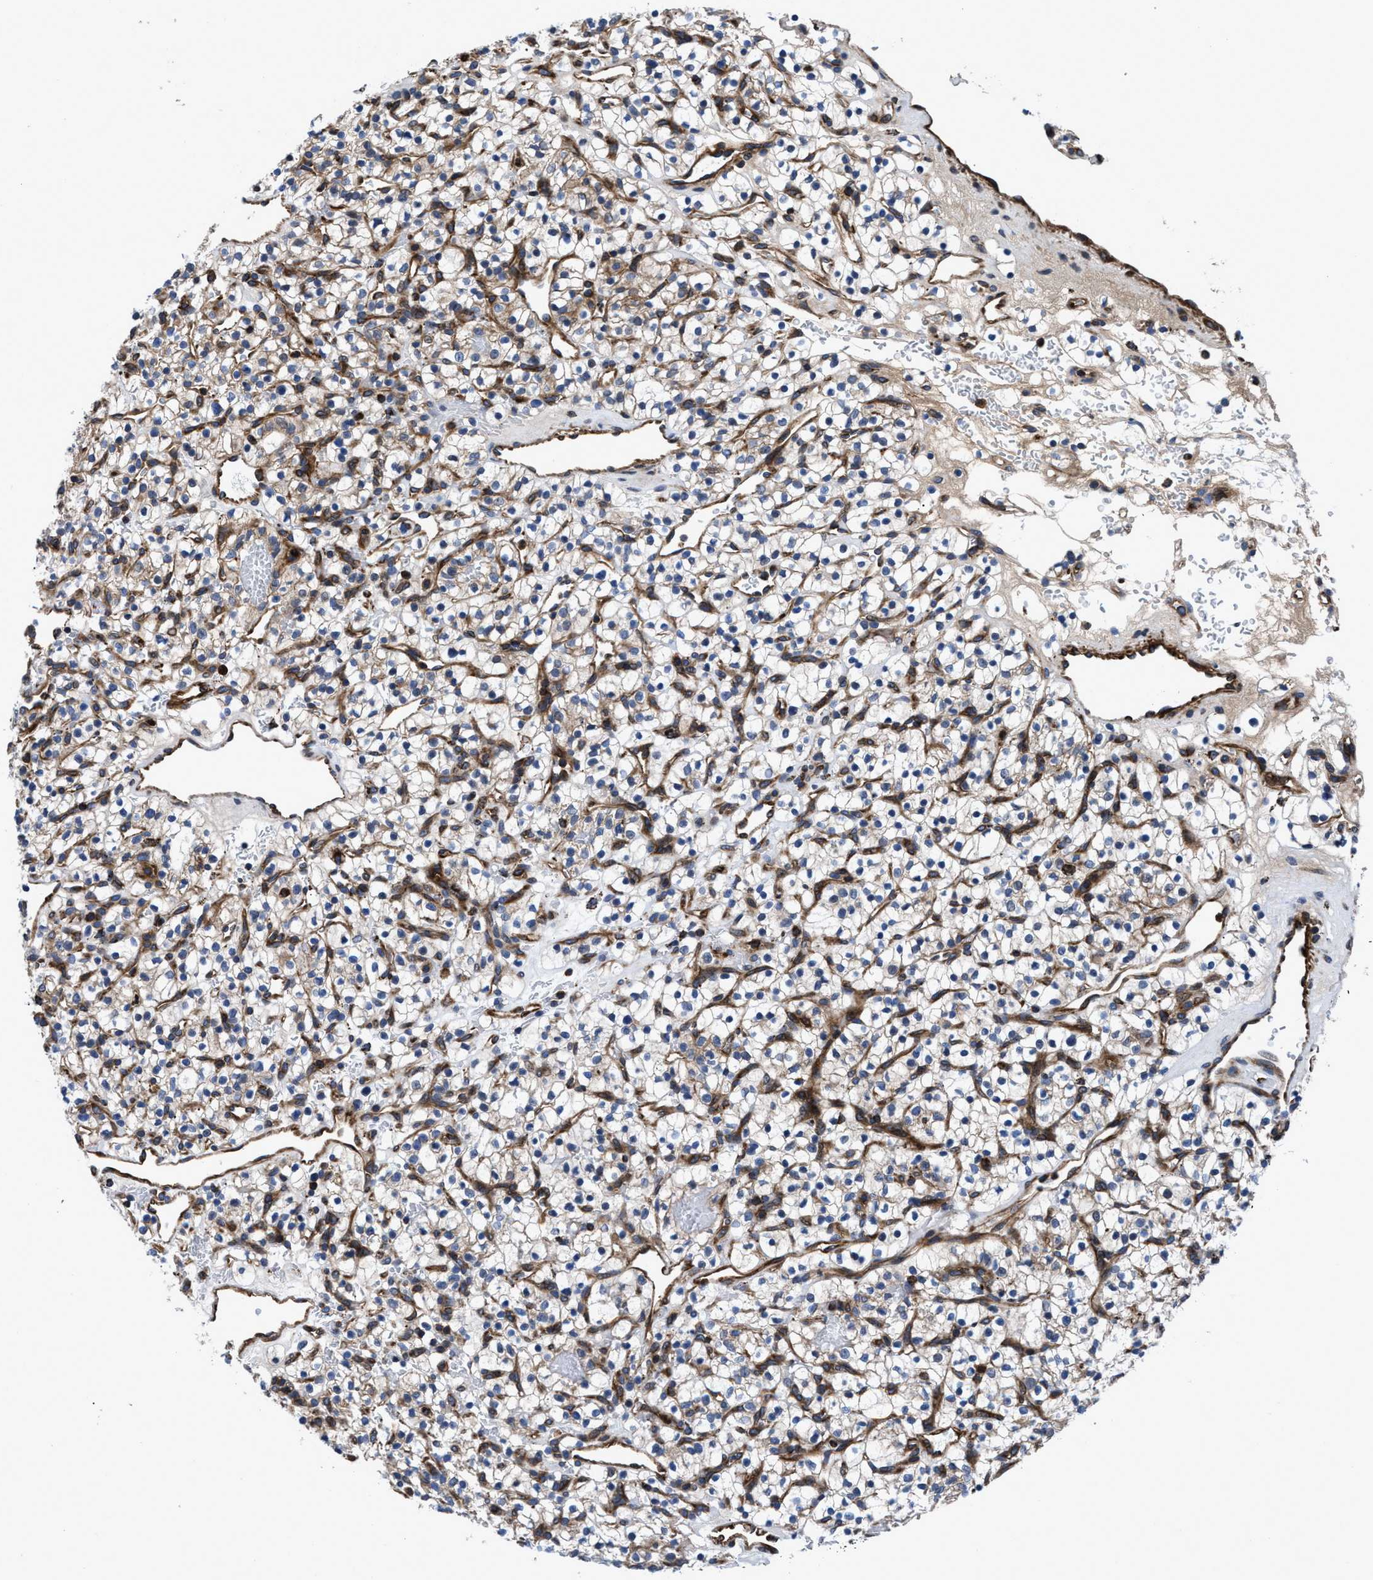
{"staining": {"intensity": "weak", "quantity": "25%-75%", "location": "cytoplasmic/membranous"}, "tissue": "renal cancer", "cell_type": "Tumor cells", "image_type": "cancer", "snomed": [{"axis": "morphology", "description": "Adenocarcinoma, NOS"}, {"axis": "topography", "description": "Kidney"}], "caption": "Weak cytoplasmic/membranous staining is present in approximately 25%-75% of tumor cells in renal adenocarcinoma. (Stains: DAB in brown, nuclei in blue, Microscopy: brightfield microscopy at high magnification).", "gene": "PRR15L", "patient": {"sex": "female", "age": 57}}